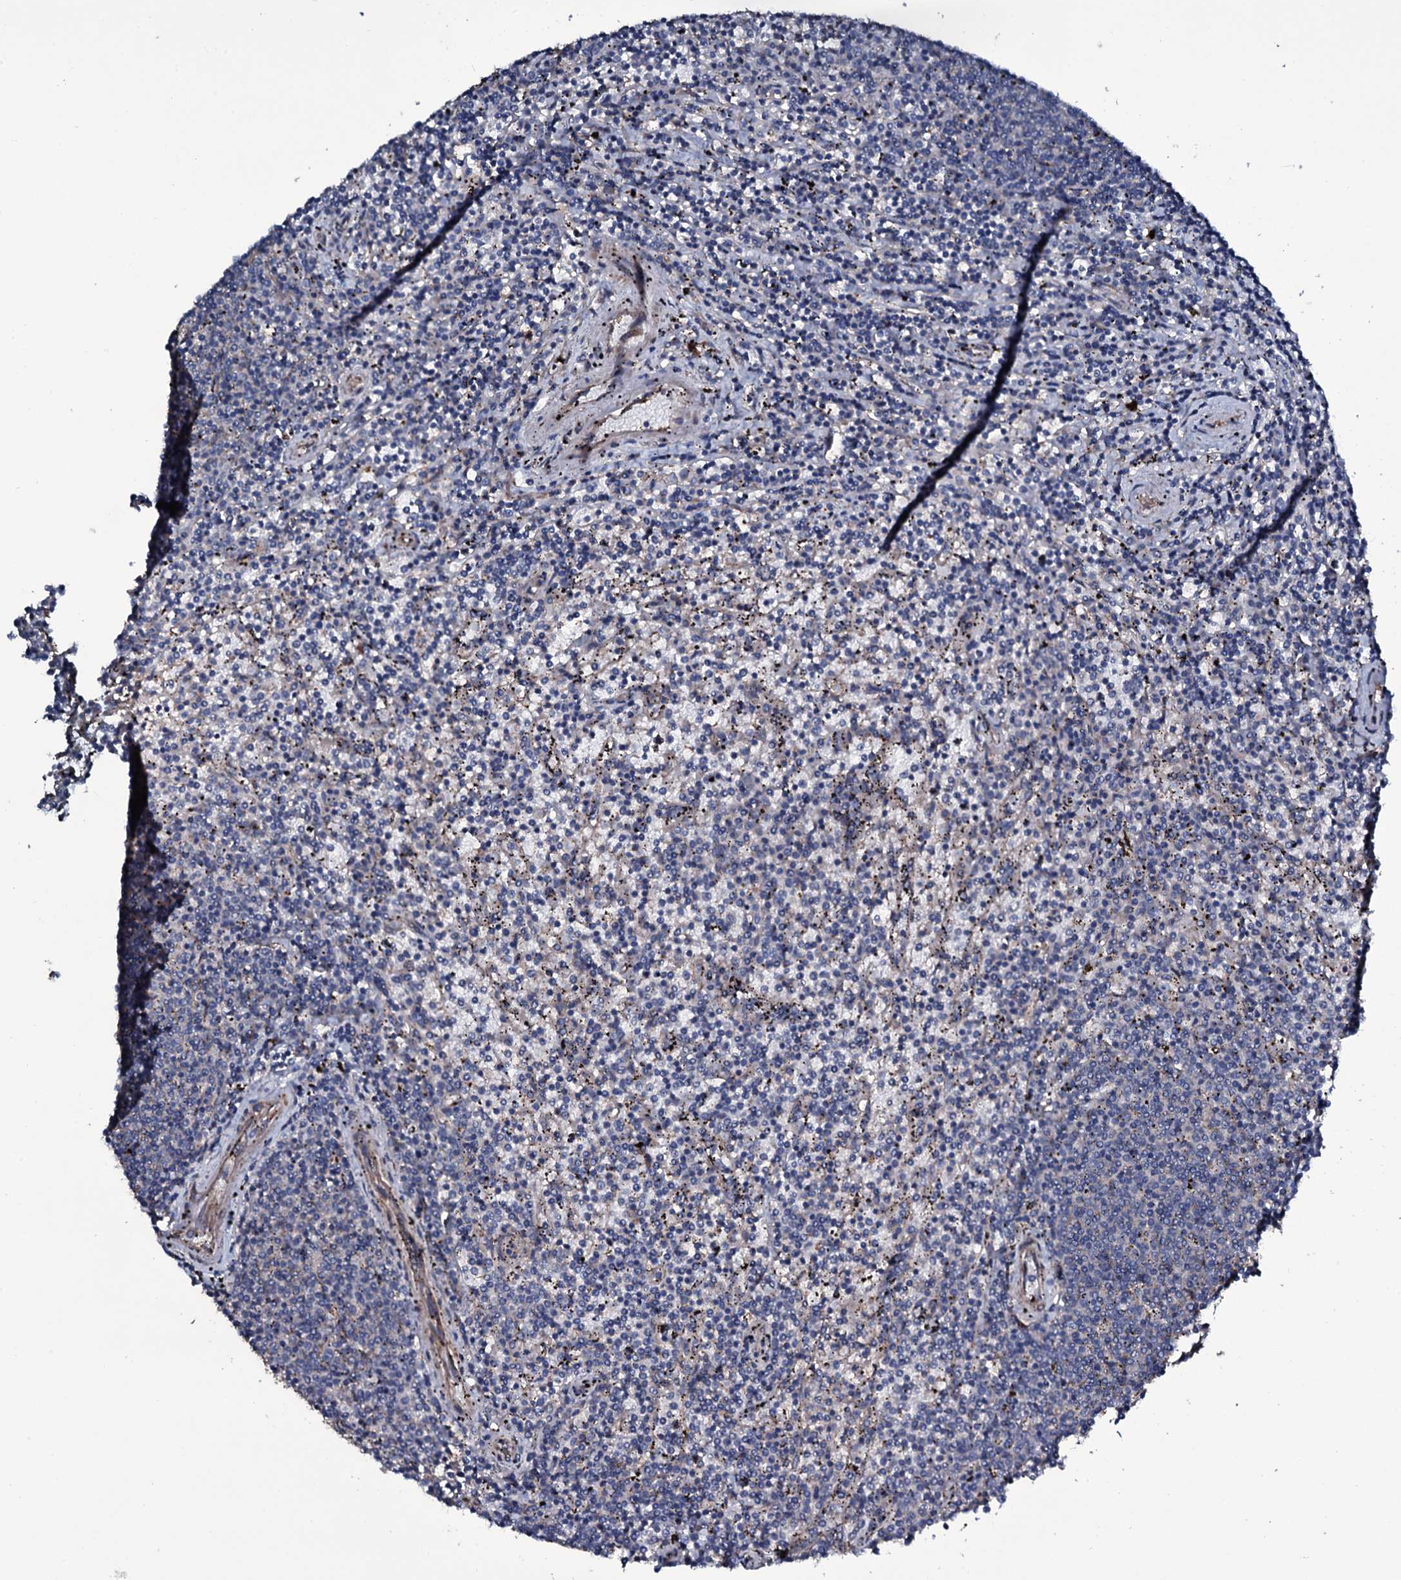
{"staining": {"intensity": "negative", "quantity": "none", "location": "none"}, "tissue": "lymphoma", "cell_type": "Tumor cells", "image_type": "cancer", "snomed": [{"axis": "morphology", "description": "Malignant lymphoma, non-Hodgkin's type, Low grade"}, {"axis": "topography", "description": "Spleen"}], "caption": "Tumor cells show no significant staining in low-grade malignant lymphoma, non-Hodgkin's type.", "gene": "WIPF3", "patient": {"sex": "female", "age": 50}}